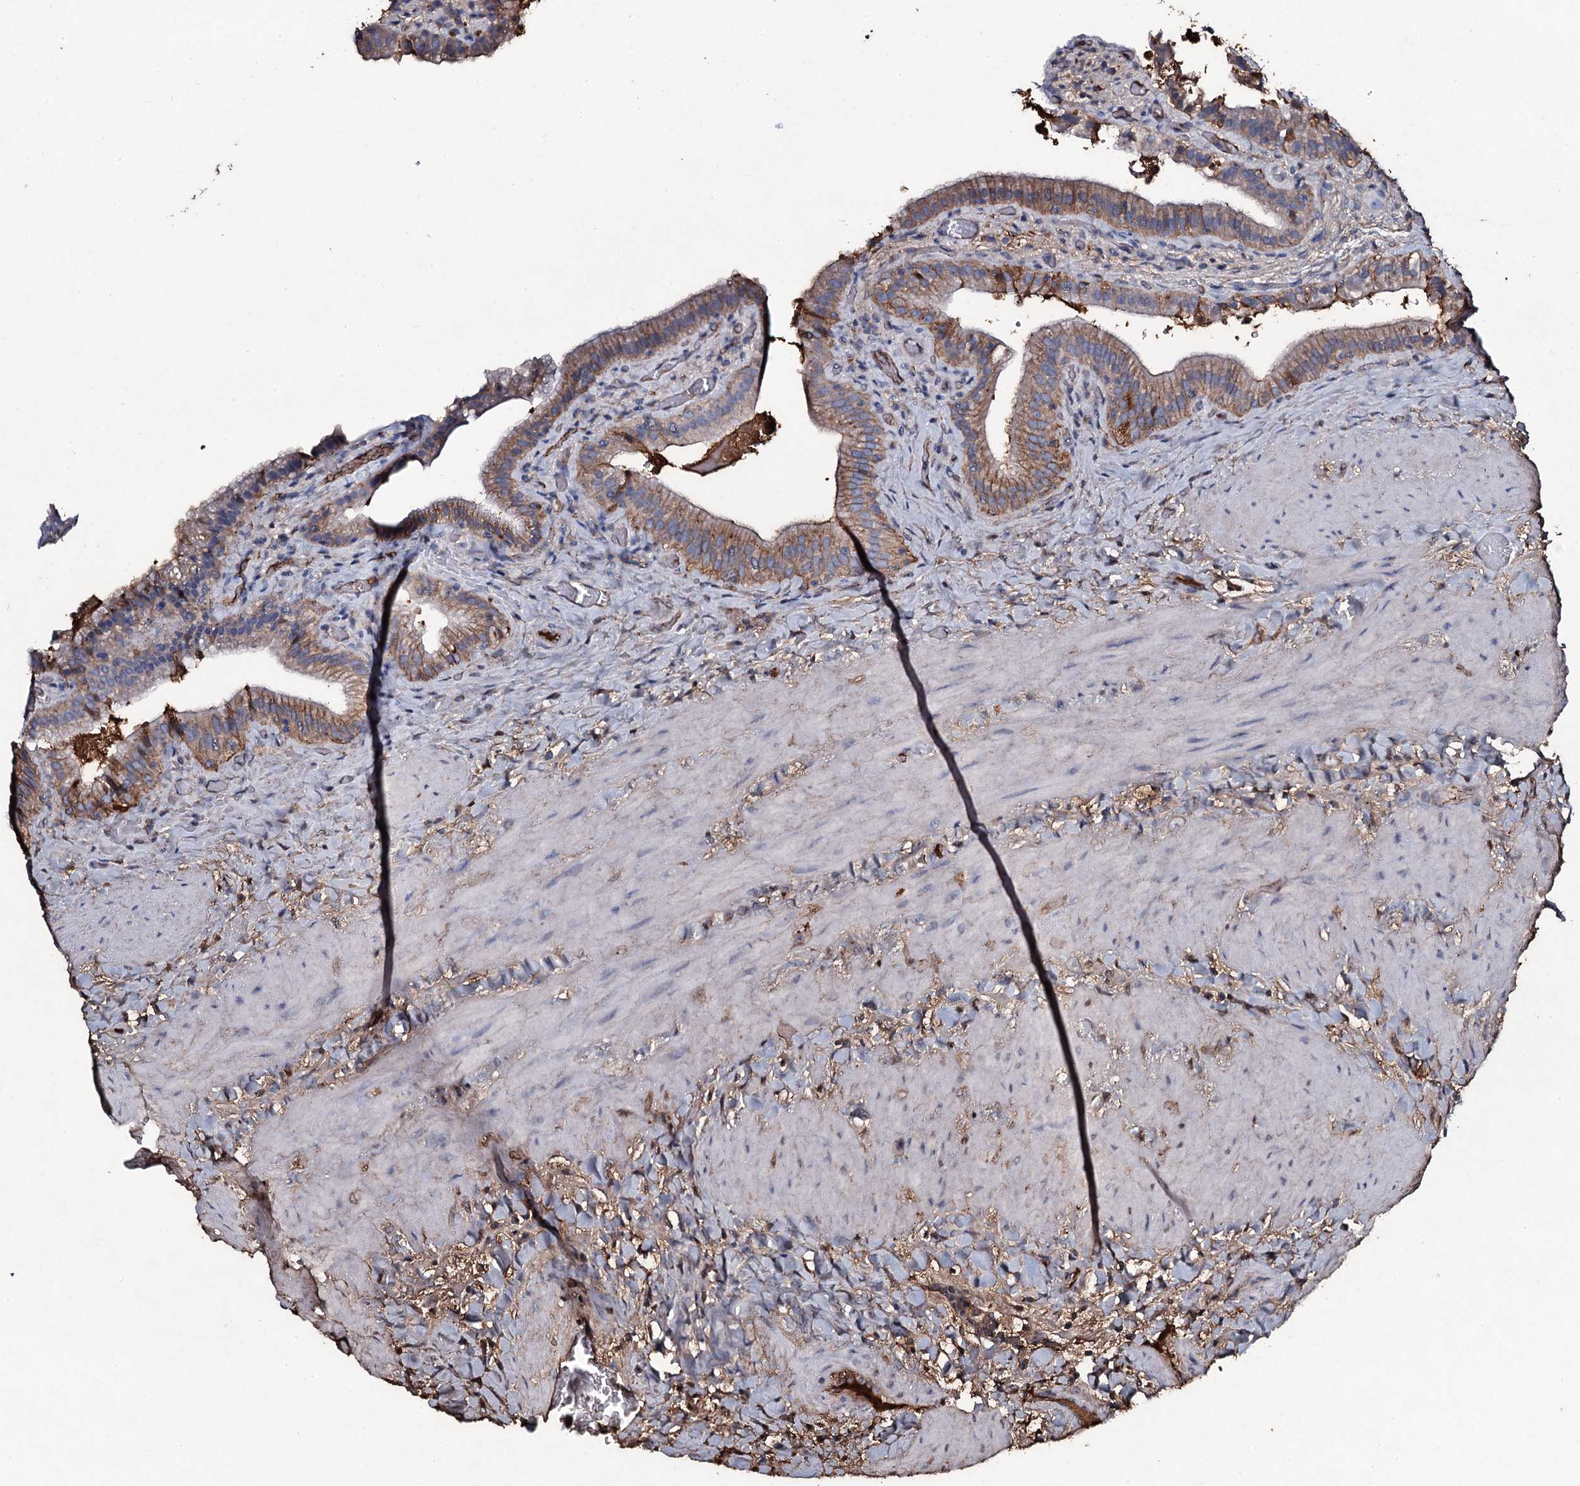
{"staining": {"intensity": "strong", "quantity": ">75%", "location": "cytoplasmic/membranous"}, "tissue": "gallbladder", "cell_type": "Glandular cells", "image_type": "normal", "snomed": [{"axis": "morphology", "description": "Normal tissue, NOS"}, {"axis": "topography", "description": "Gallbladder"}], "caption": "Immunohistochemistry of normal human gallbladder reveals high levels of strong cytoplasmic/membranous expression in approximately >75% of glandular cells.", "gene": "EDN1", "patient": {"sex": "male", "age": 24}}